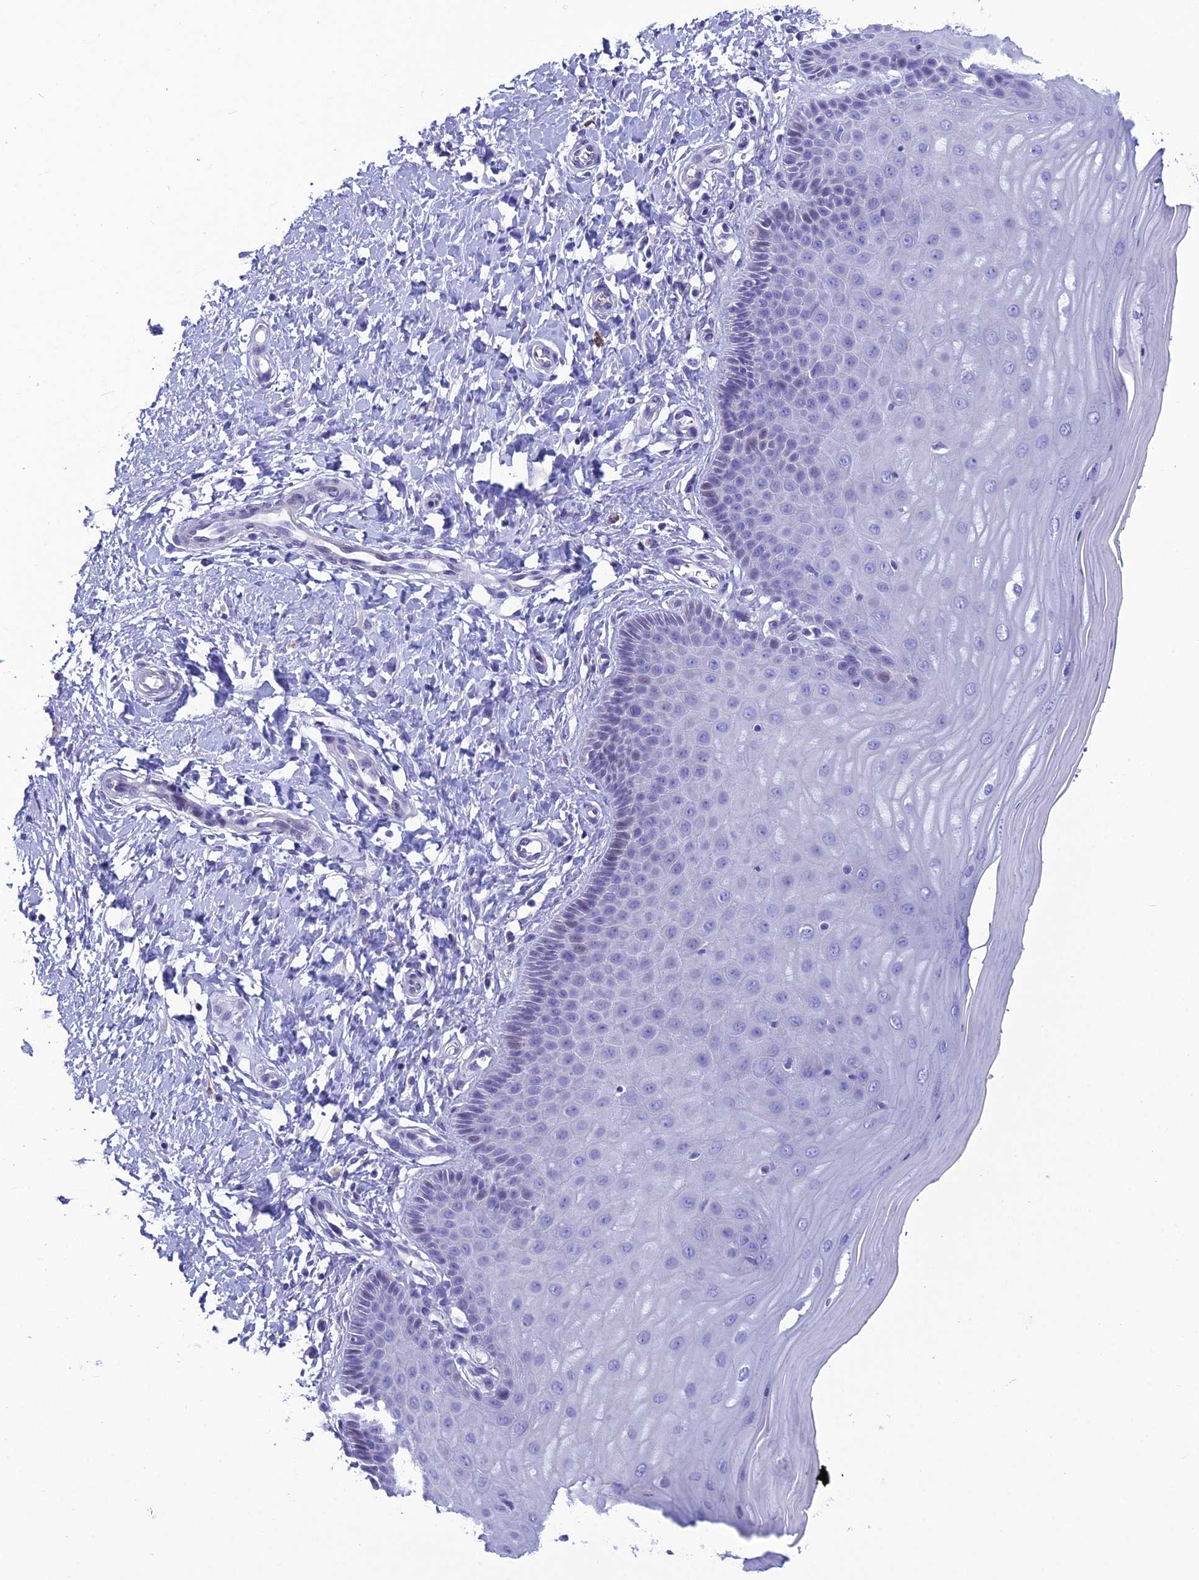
{"staining": {"intensity": "negative", "quantity": "none", "location": "none"}, "tissue": "cervix", "cell_type": "Glandular cells", "image_type": "normal", "snomed": [{"axis": "morphology", "description": "Normal tissue, NOS"}, {"axis": "topography", "description": "Cervix"}], "caption": "Unremarkable cervix was stained to show a protein in brown. There is no significant positivity in glandular cells. Nuclei are stained in blue.", "gene": "CRB2", "patient": {"sex": "female", "age": 55}}